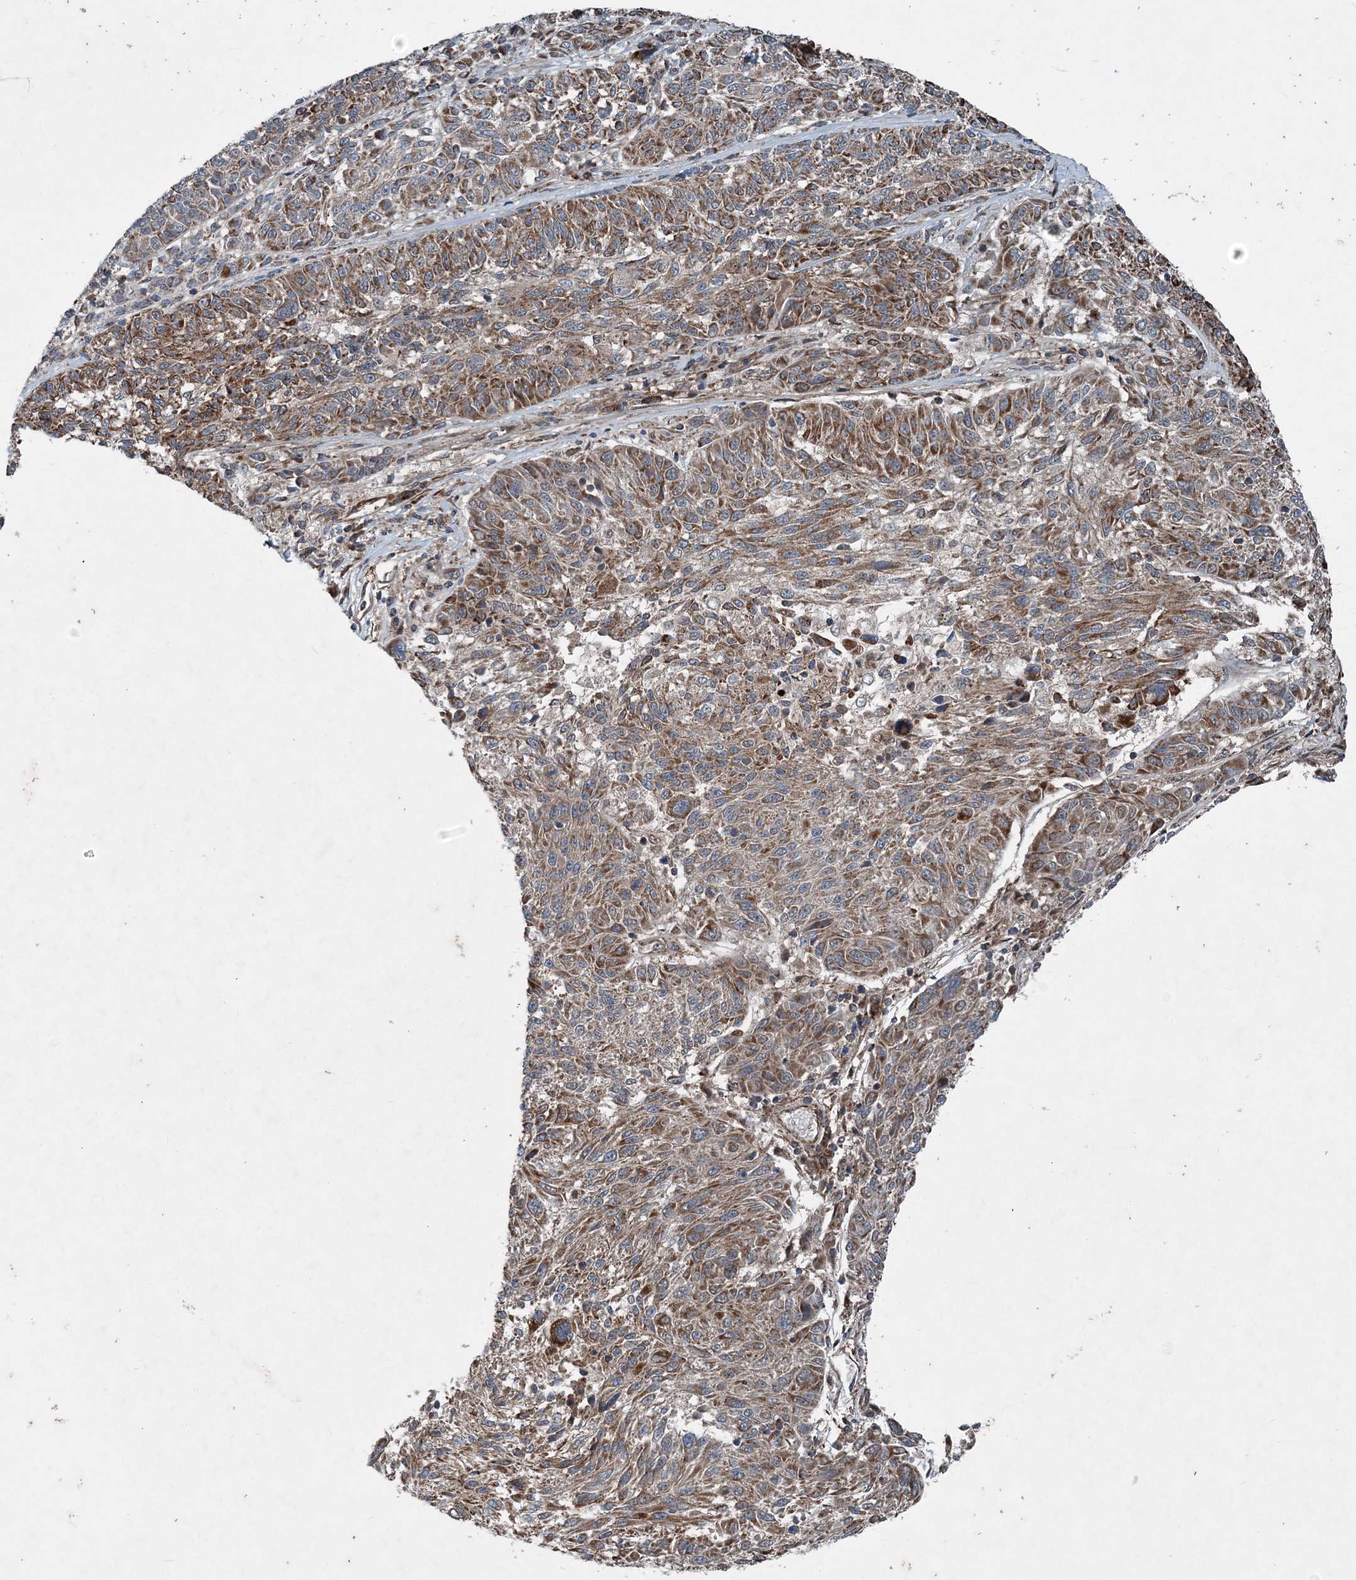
{"staining": {"intensity": "moderate", "quantity": ">75%", "location": "cytoplasmic/membranous"}, "tissue": "melanoma", "cell_type": "Tumor cells", "image_type": "cancer", "snomed": [{"axis": "morphology", "description": "Malignant melanoma, NOS"}, {"axis": "topography", "description": "Skin"}], "caption": "Immunohistochemistry micrograph of neoplastic tissue: malignant melanoma stained using immunohistochemistry demonstrates medium levels of moderate protein expression localized specifically in the cytoplasmic/membranous of tumor cells, appearing as a cytoplasmic/membranous brown color.", "gene": "NDUFA2", "patient": {"sex": "male", "age": 53}}